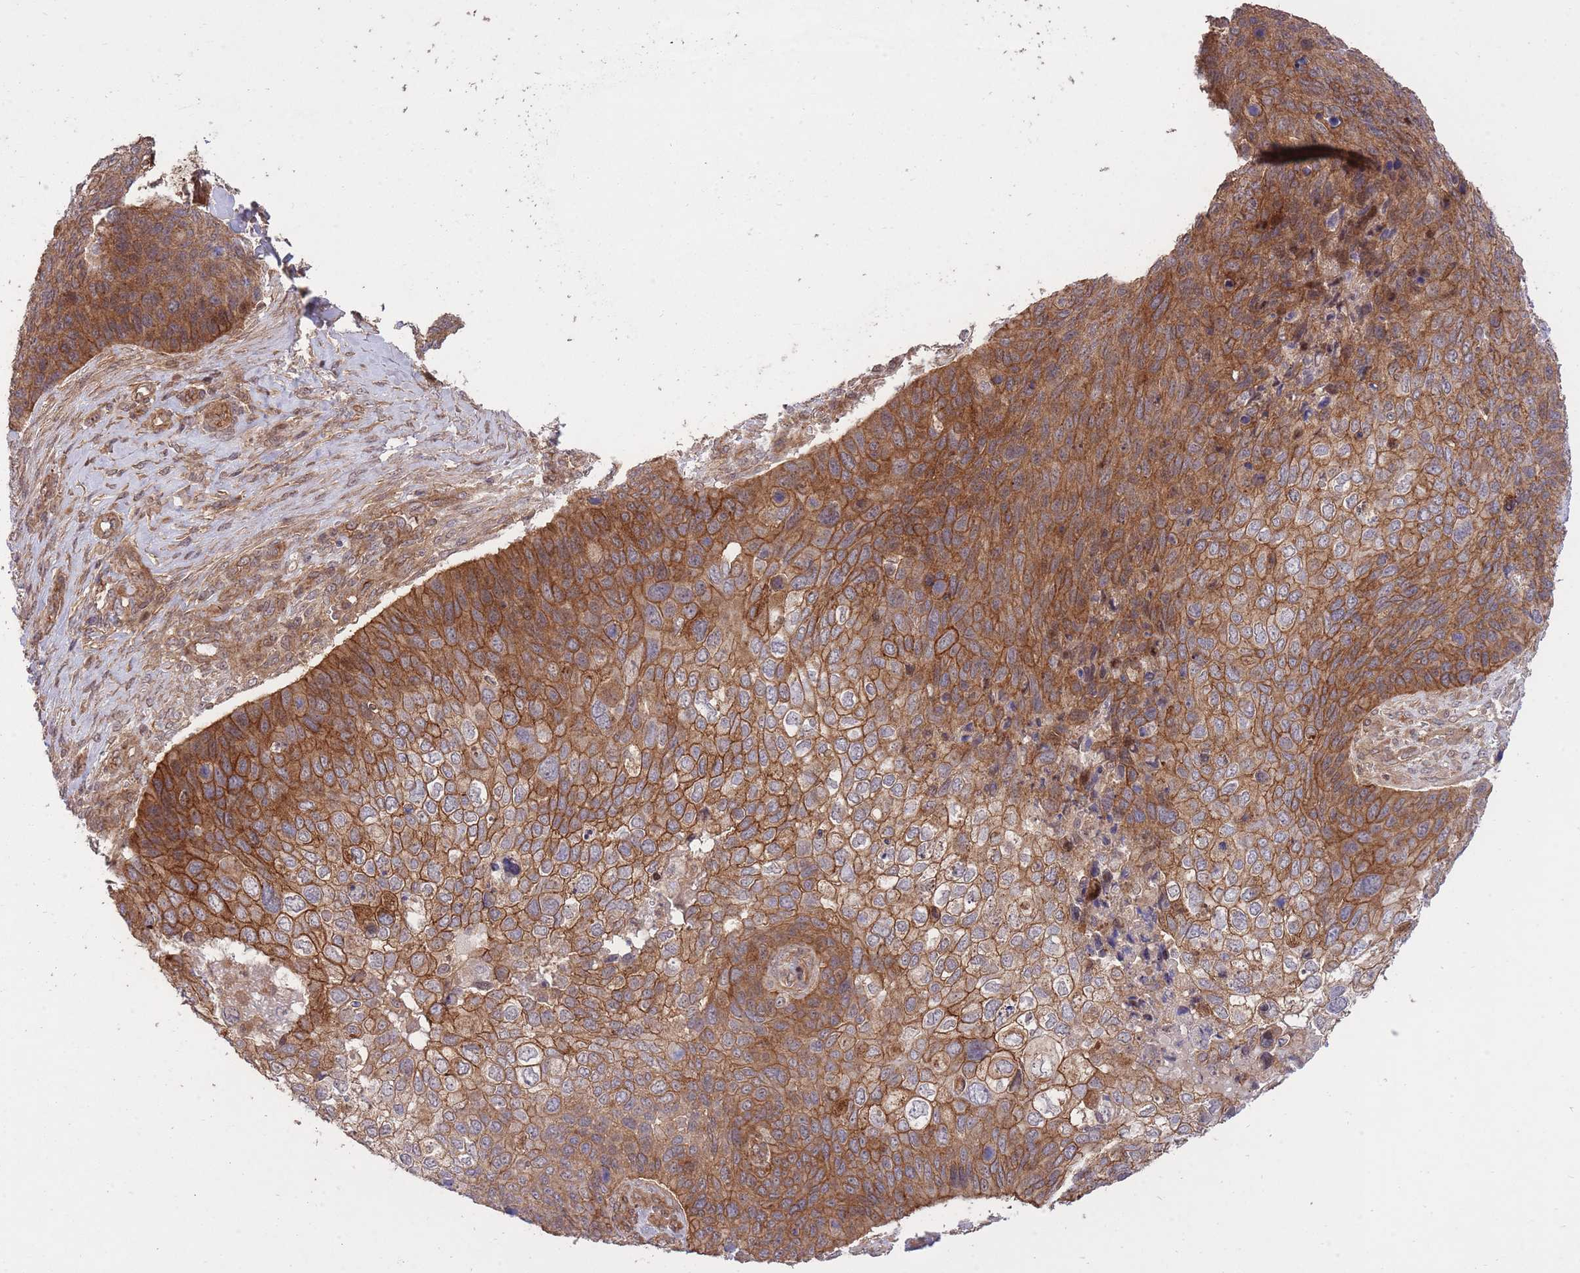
{"staining": {"intensity": "strong", "quantity": ">75%", "location": "cytoplasmic/membranous"}, "tissue": "skin cancer", "cell_type": "Tumor cells", "image_type": "cancer", "snomed": [{"axis": "morphology", "description": "Basal cell carcinoma"}, {"axis": "topography", "description": "Skin"}], "caption": "Immunohistochemical staining of skin cancer displays strong cytoplasmic/membranous protein staining in approximately >75% of tumor cells.", "gene": "PLD1", "patient": {"sex": "female", "age": 74}}